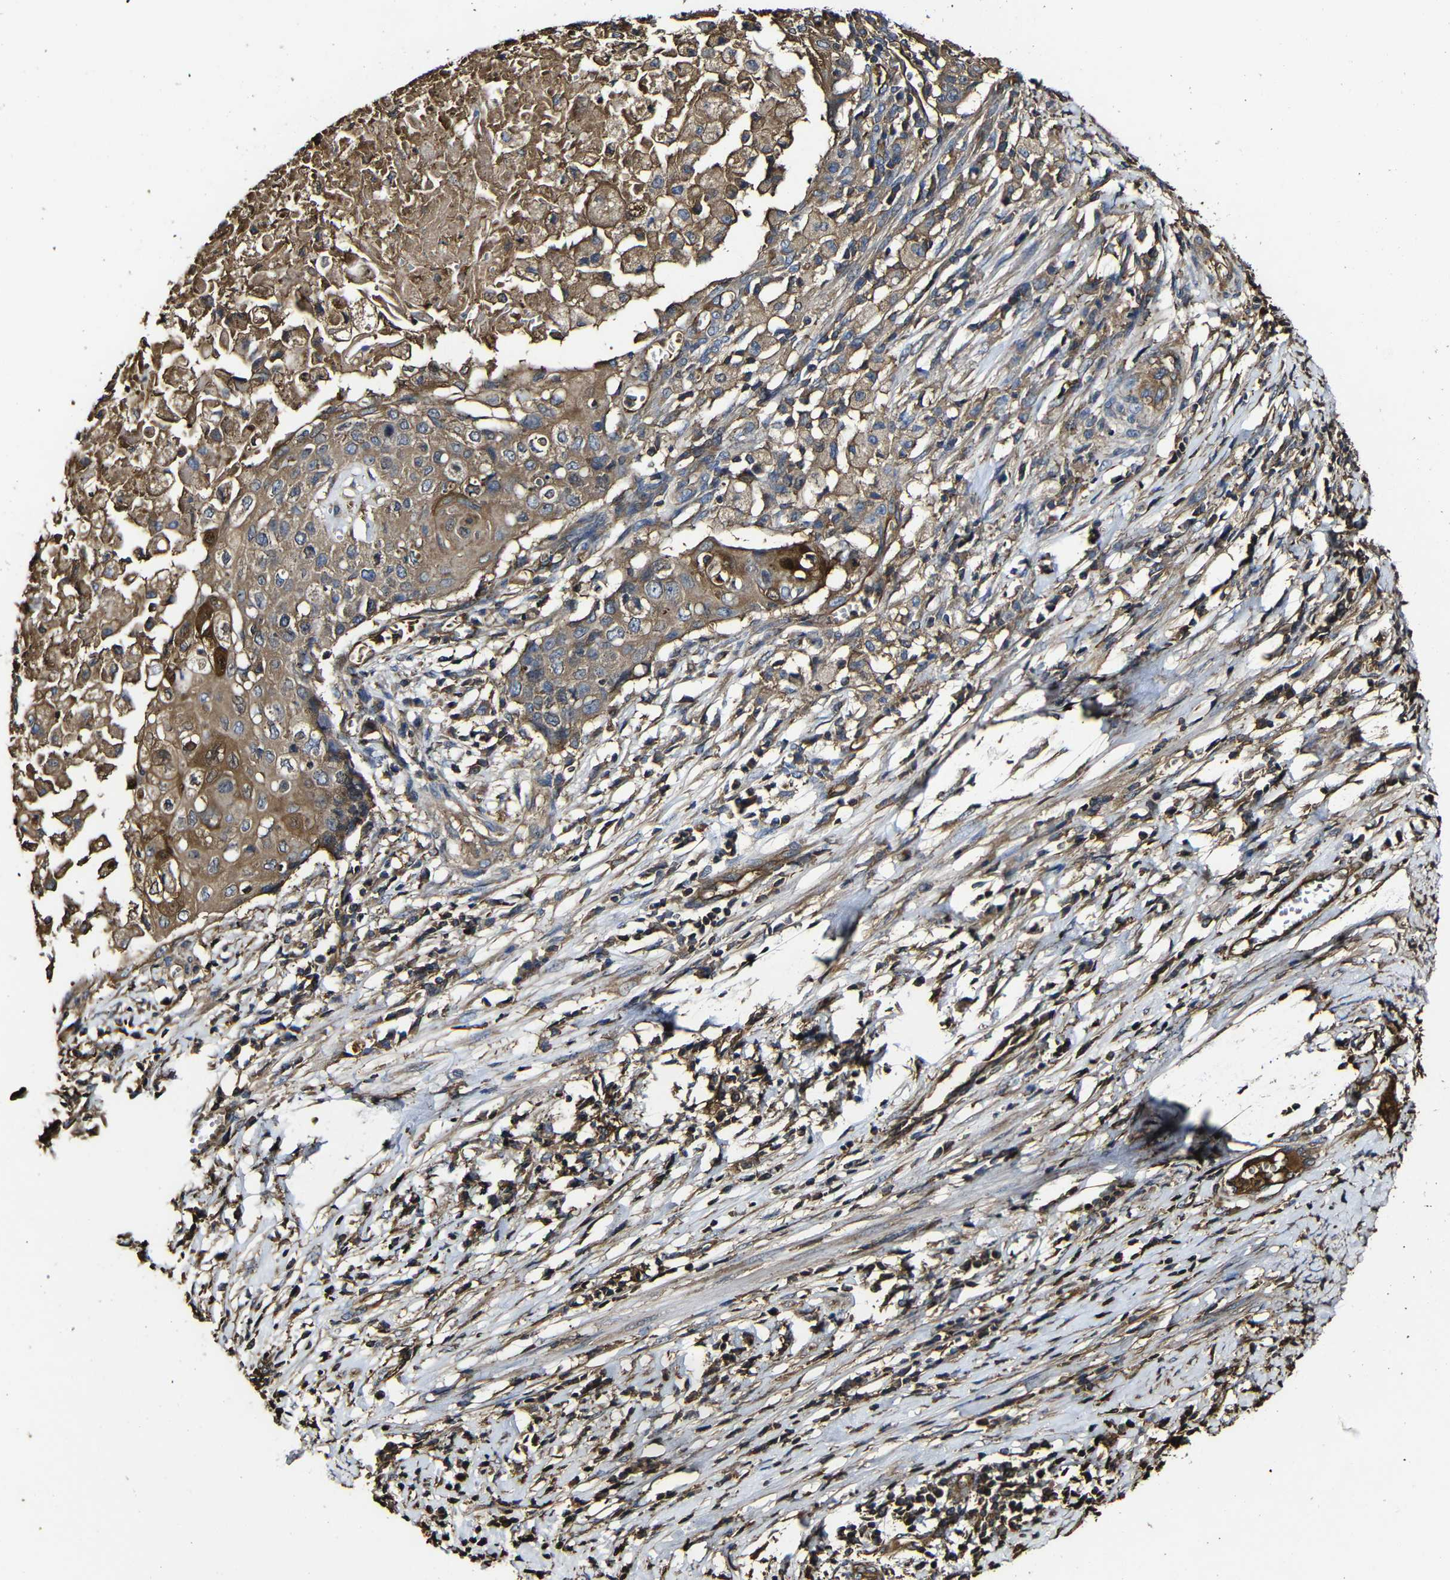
{"staining": {"intensity": "moderate", "quantity": ">75%", "location": "cytoplasmic/membranous"}, "tissue": "cervical cancer", "cell_type": "Tumor cells", "image_type": "cancer", "snomed": [{"axis": "morphology", "description": "Squamous cell carcinoma, NOS"}, {"axis": "topography", "description": "Cervix"}], "caption": "Cervical squamous cell carcinoma tissue demonstrates moderate cytoplasmic/membranous expression in approximately >75% of tumor cells", "gene": "MSN", "patient": {"sex": "female", "age": 39}}